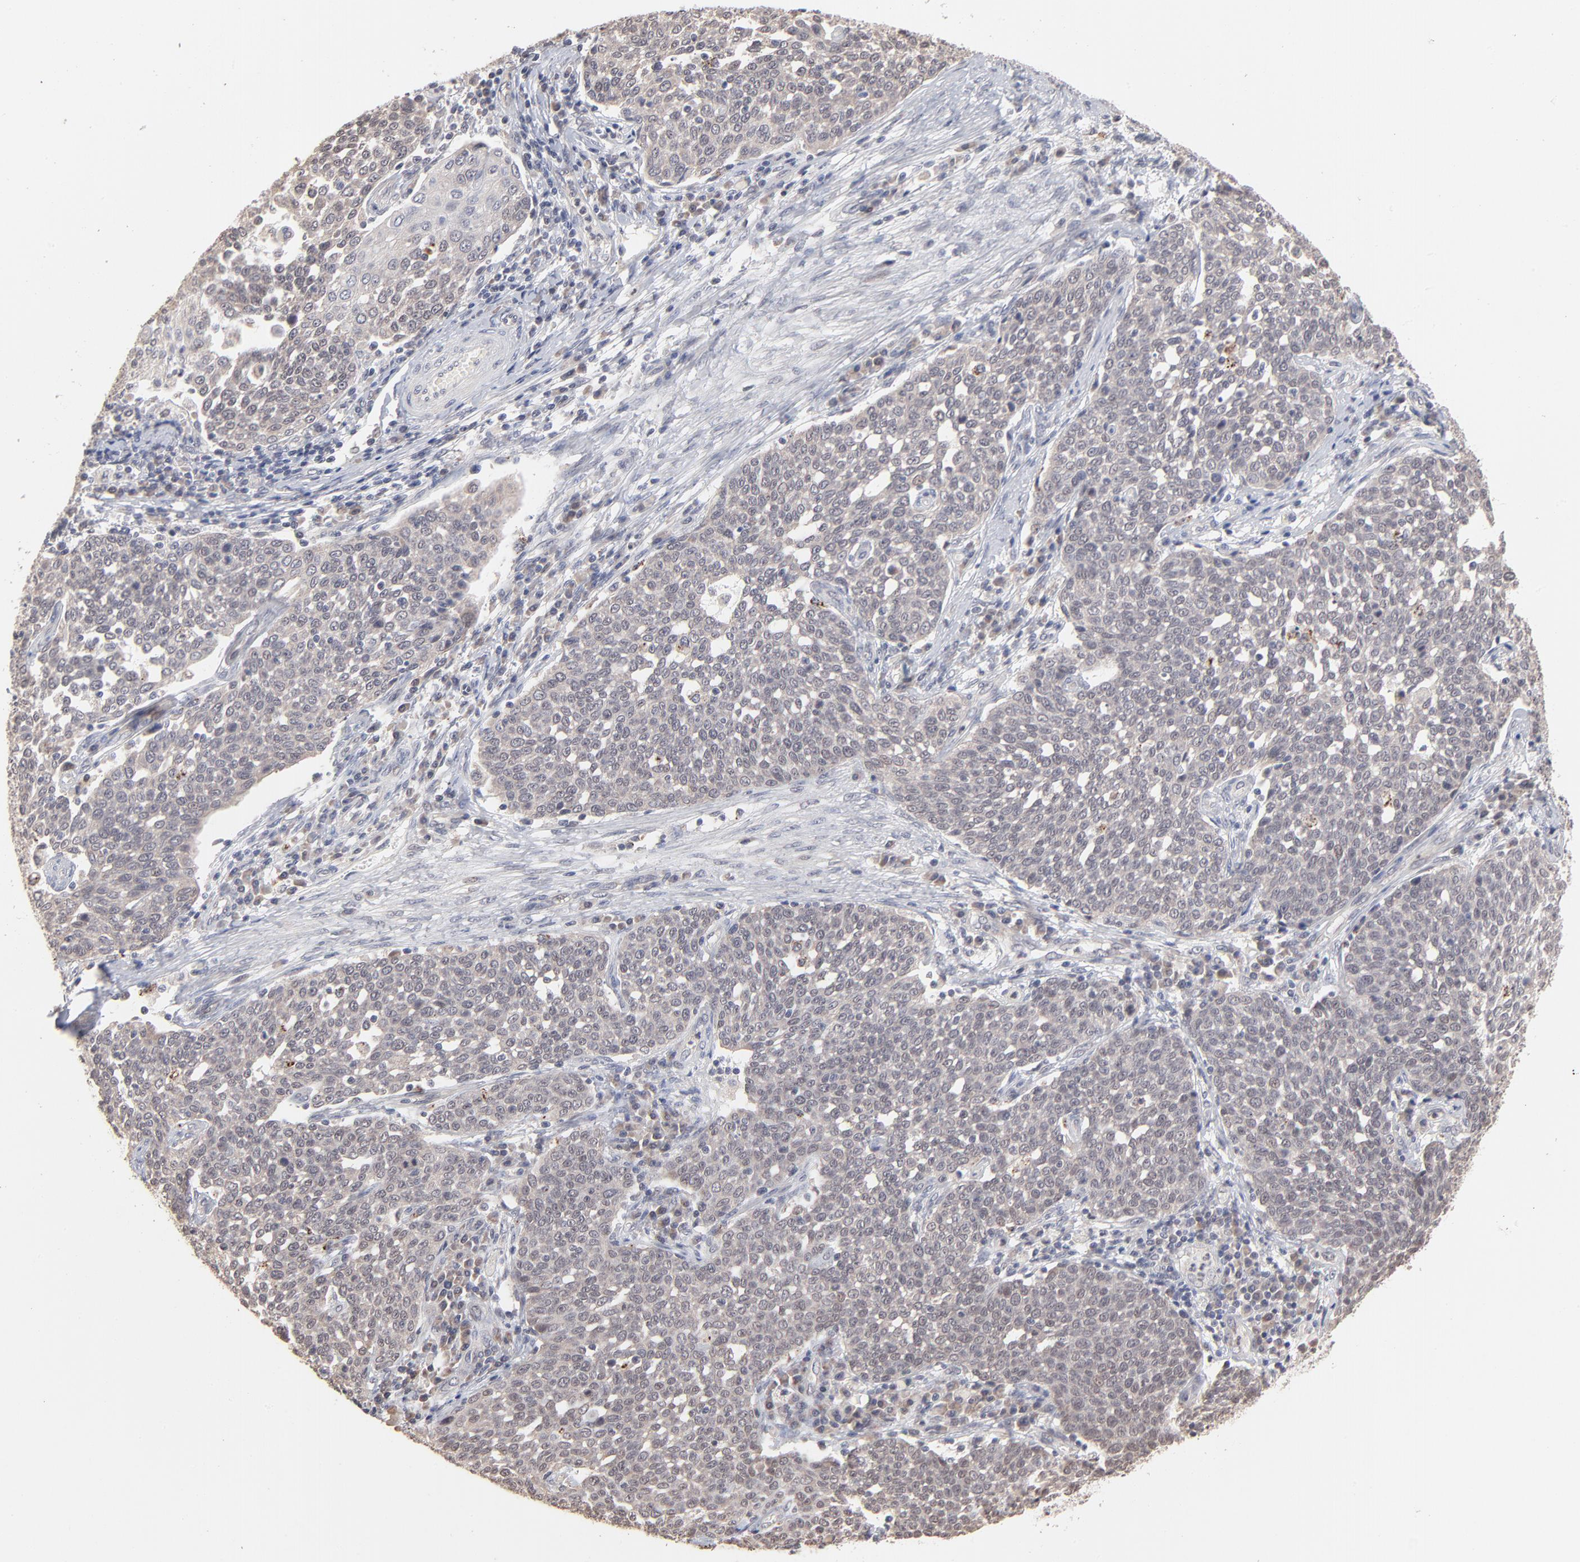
{"staining": {"intensity": "weak", "quantity": "<25%", "location": "cytoplasmic/membranous,nuclear"}, "tissue": "cervical cancer", "cell_type": "Tumor cells", "image_type": "cancer", "snomed": [{"axis": "morphology", "description": "Squamous cell carcinoma, NOS"}, {"axis": "topography", "description": "Cervix"}], "caption": "Tumor cells are negative for protein expression in human cervical cancer. (IHC, brightfield microscopy, high magnification).", "gene": "MSL2", "patient": {"sex": "female", "age": 34}}